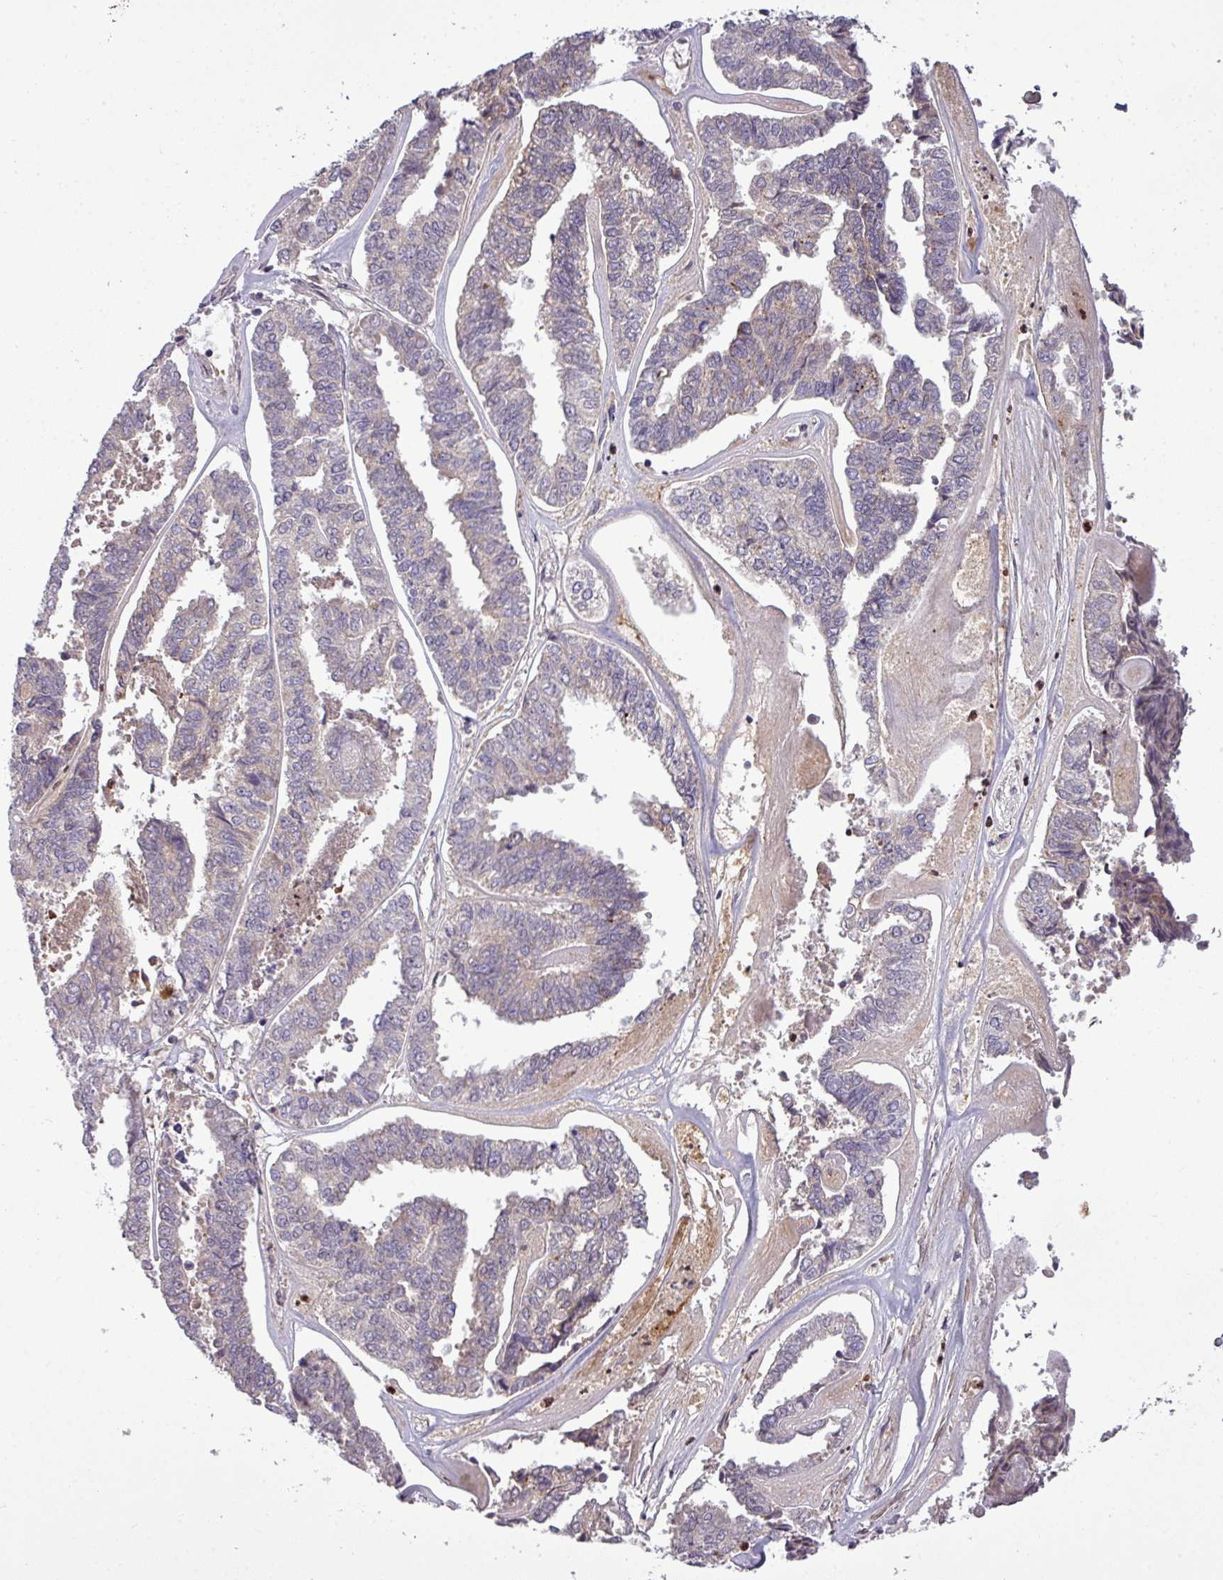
{"staining": {"intensity": "negative", "quantity": "none", "location": "none"}, "tissue": "endometrial cancer", "cell_type": "Tumor cells", "image_type": "cancer", "snomed": [{"axis": "morphology", "description": "Adenocarcinoma, NOS"}, {"axis": "topography", "description": "Endometrium"}], "caption": "The photomicrograph reveals no significant staining in tumor cells of adenocarcinoma (endometrial).", "gene": "PAPLN", "patient": {"sex": "female", "age": 73}}